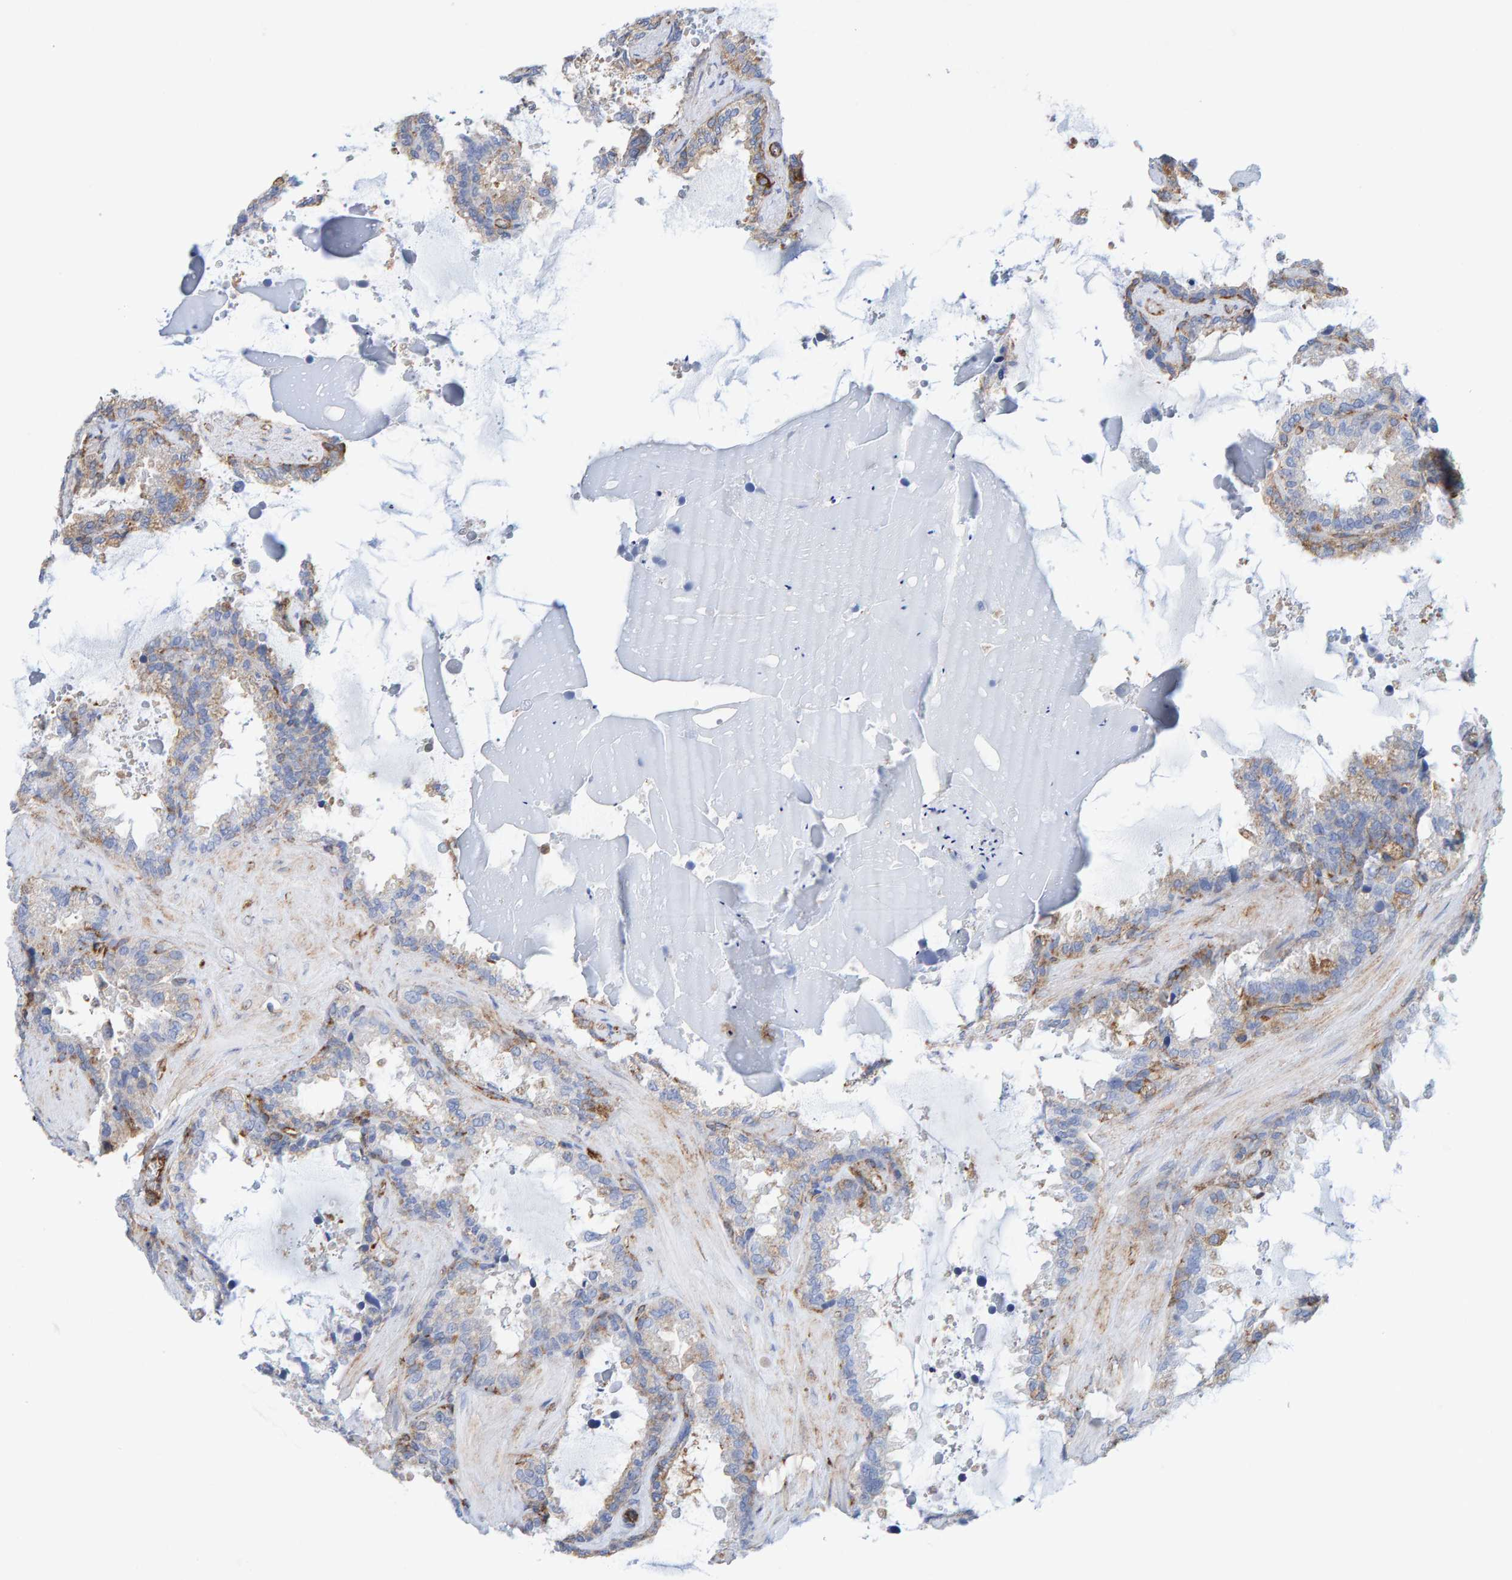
{"staining": {"intensity": "moderate", "quantity": "<25%", "location": "cytoplasmic/membranous"}, "tissue": "seminal vesicle", "cell_type": "Glandular cells", "image_type": "normal", "snomed": [{"axis": "morphology", "description": "Normal tissue, NOS"}, {"axis": "topography", "description": "Seminal veicle"}], "caption": "Moderate cytoplasmic/membranous protein positivity is identified in about <25% of glandular cells in seminal vesicle. (Stains: DAB (3,3'-diaminobenzidine) in brown, nuclei in blue, Microscopy: brightfield microscopy at high magnification).", "gene": "MVP", "patient": {"sex": "male", "age": 46}}